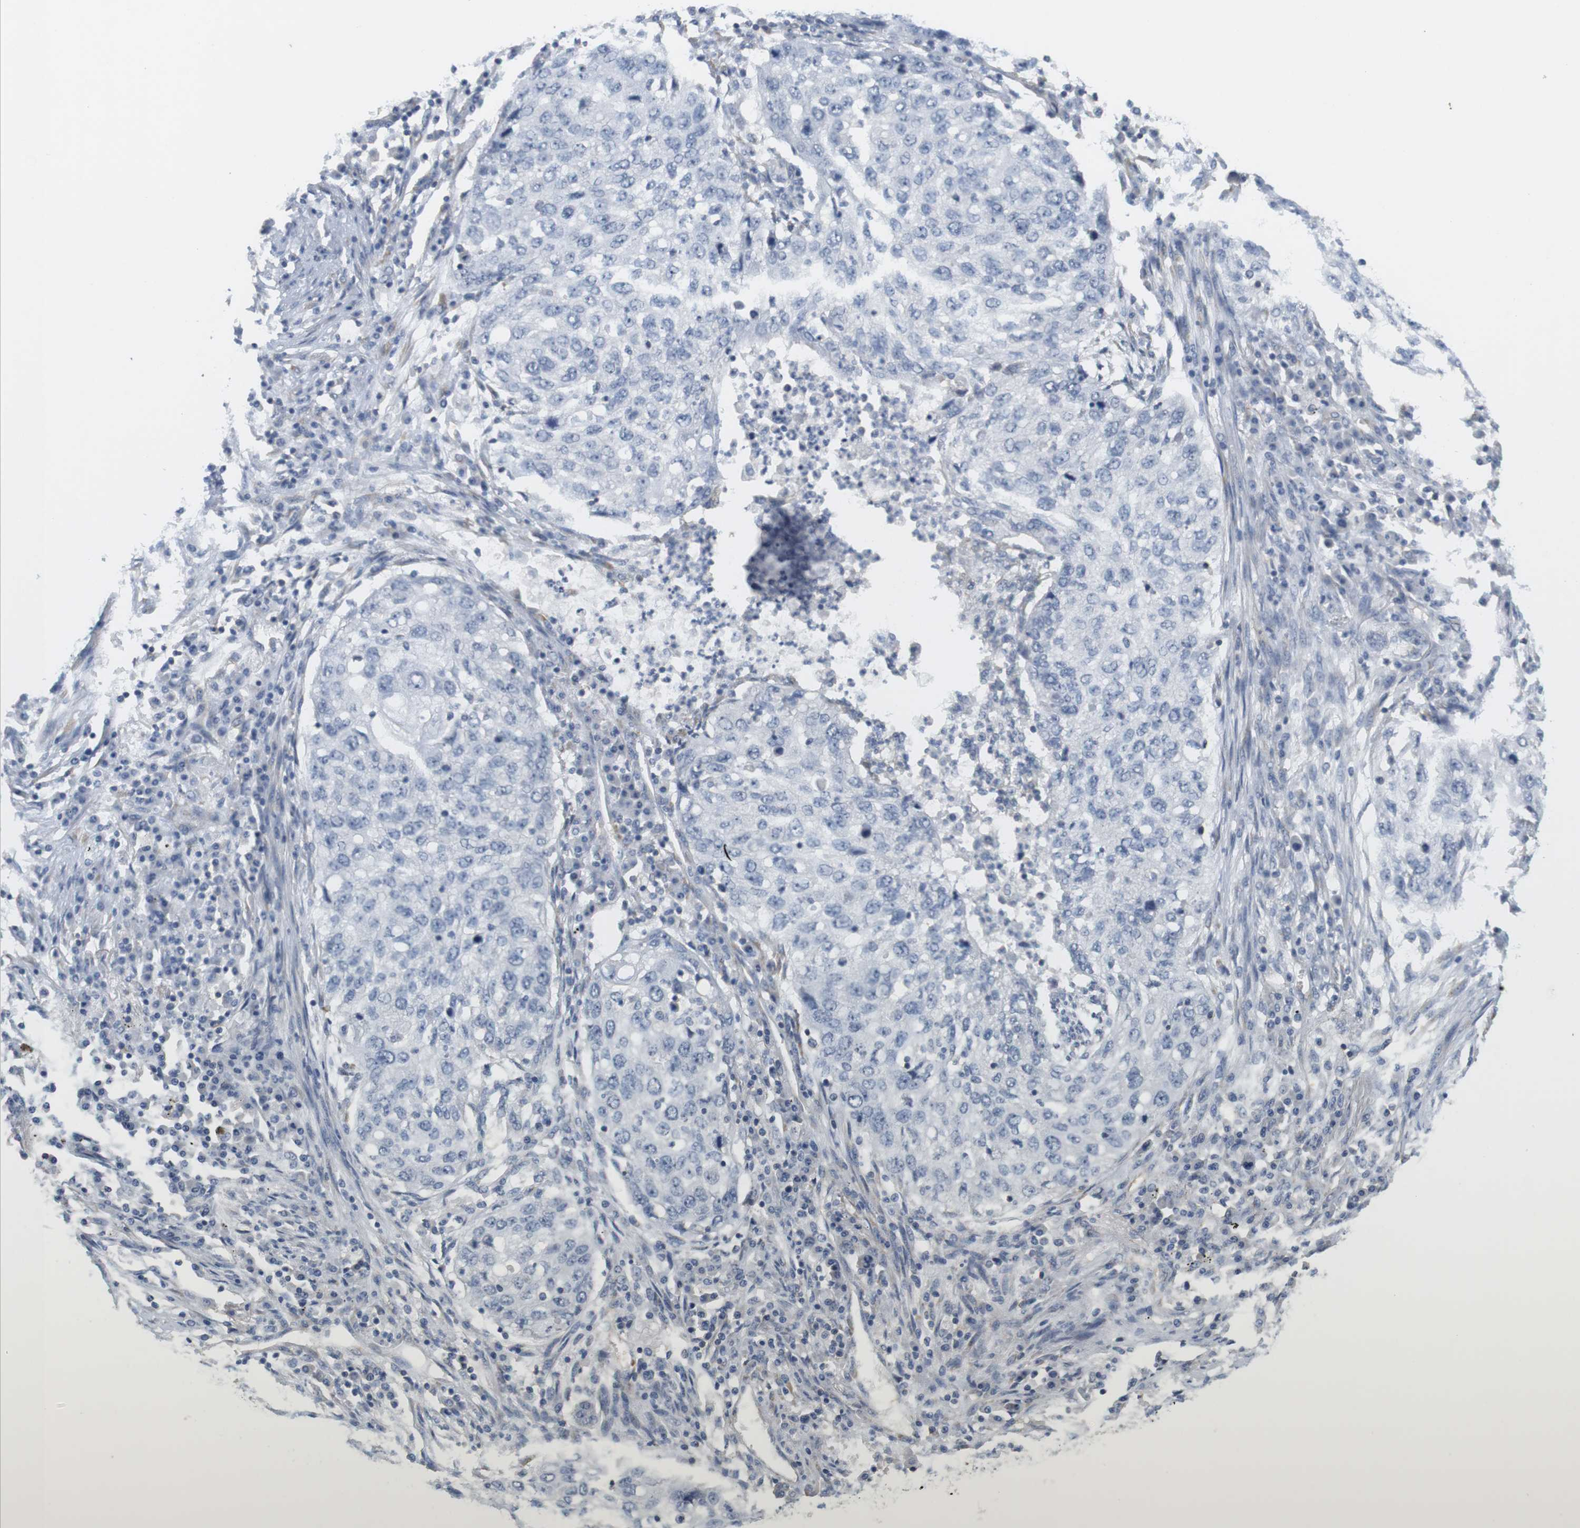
{"staining": {"intensity": "negative", "quantity": "none", "location": "none"}, "tissue": "lung cancer", "cell_type": "Tumor cells", "image_type": "cancer", "snomed": [{"axis": "morphology", "description": "Squamous cell carcinoma, NOS"}, {"axis": "topography", "description": "Lung"}], "caption": "An immunohistochemistry (IHC) histopathology image of lung squamous cell carcinoma is shown. There is no staining in tumor cells of lung squamous cell carcinoma. (DAB (3,3'-diaminobenzidine) immunohistochemistry with hematoxylin counter stain).", "gene": "OSR1", "patient": {"sex": "female", "age": 63}}